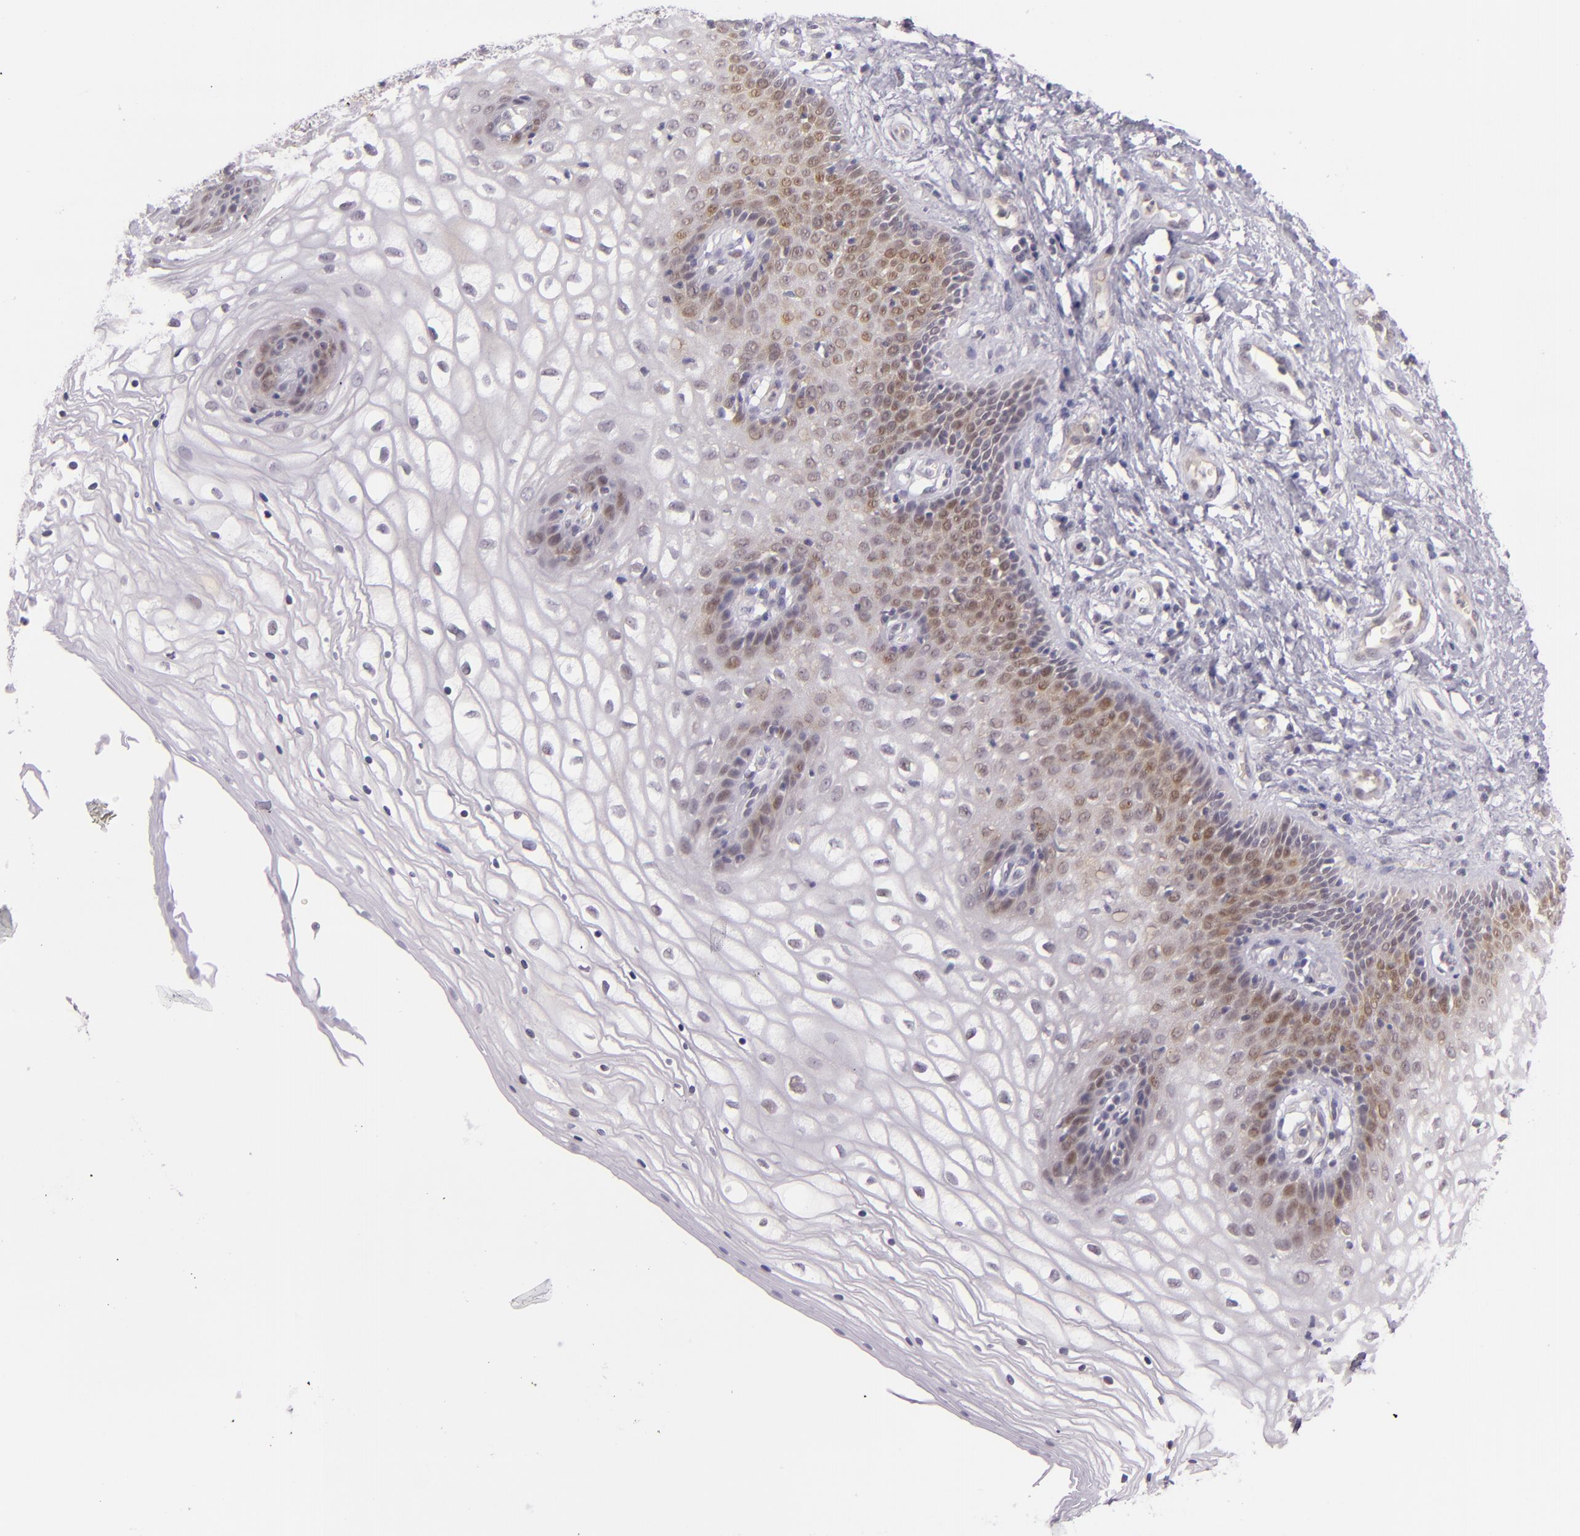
{"staining": {"intensity": "moderate", "quantity": "<25%", "location": "cytoplasmic/membranous,nuclear"}, "tissue": "vagina", "cell_type": "Squamous epithelial cells", "image_type": "normal", "snomed": [{"axis": "morphology", "description": "Normal tissue, NOS"}, {"axis": "topography", "description": "Vagina"}], "caption": "Vagina stained with DAB immunohistochemistry (IHC) shows low levels of moderate cytoplasmic/membranous,nuclear expression in about <25% of squamous epithelial cells.", "gene": "CSE1L", "patient": {"sex": "female", "age": 34}}